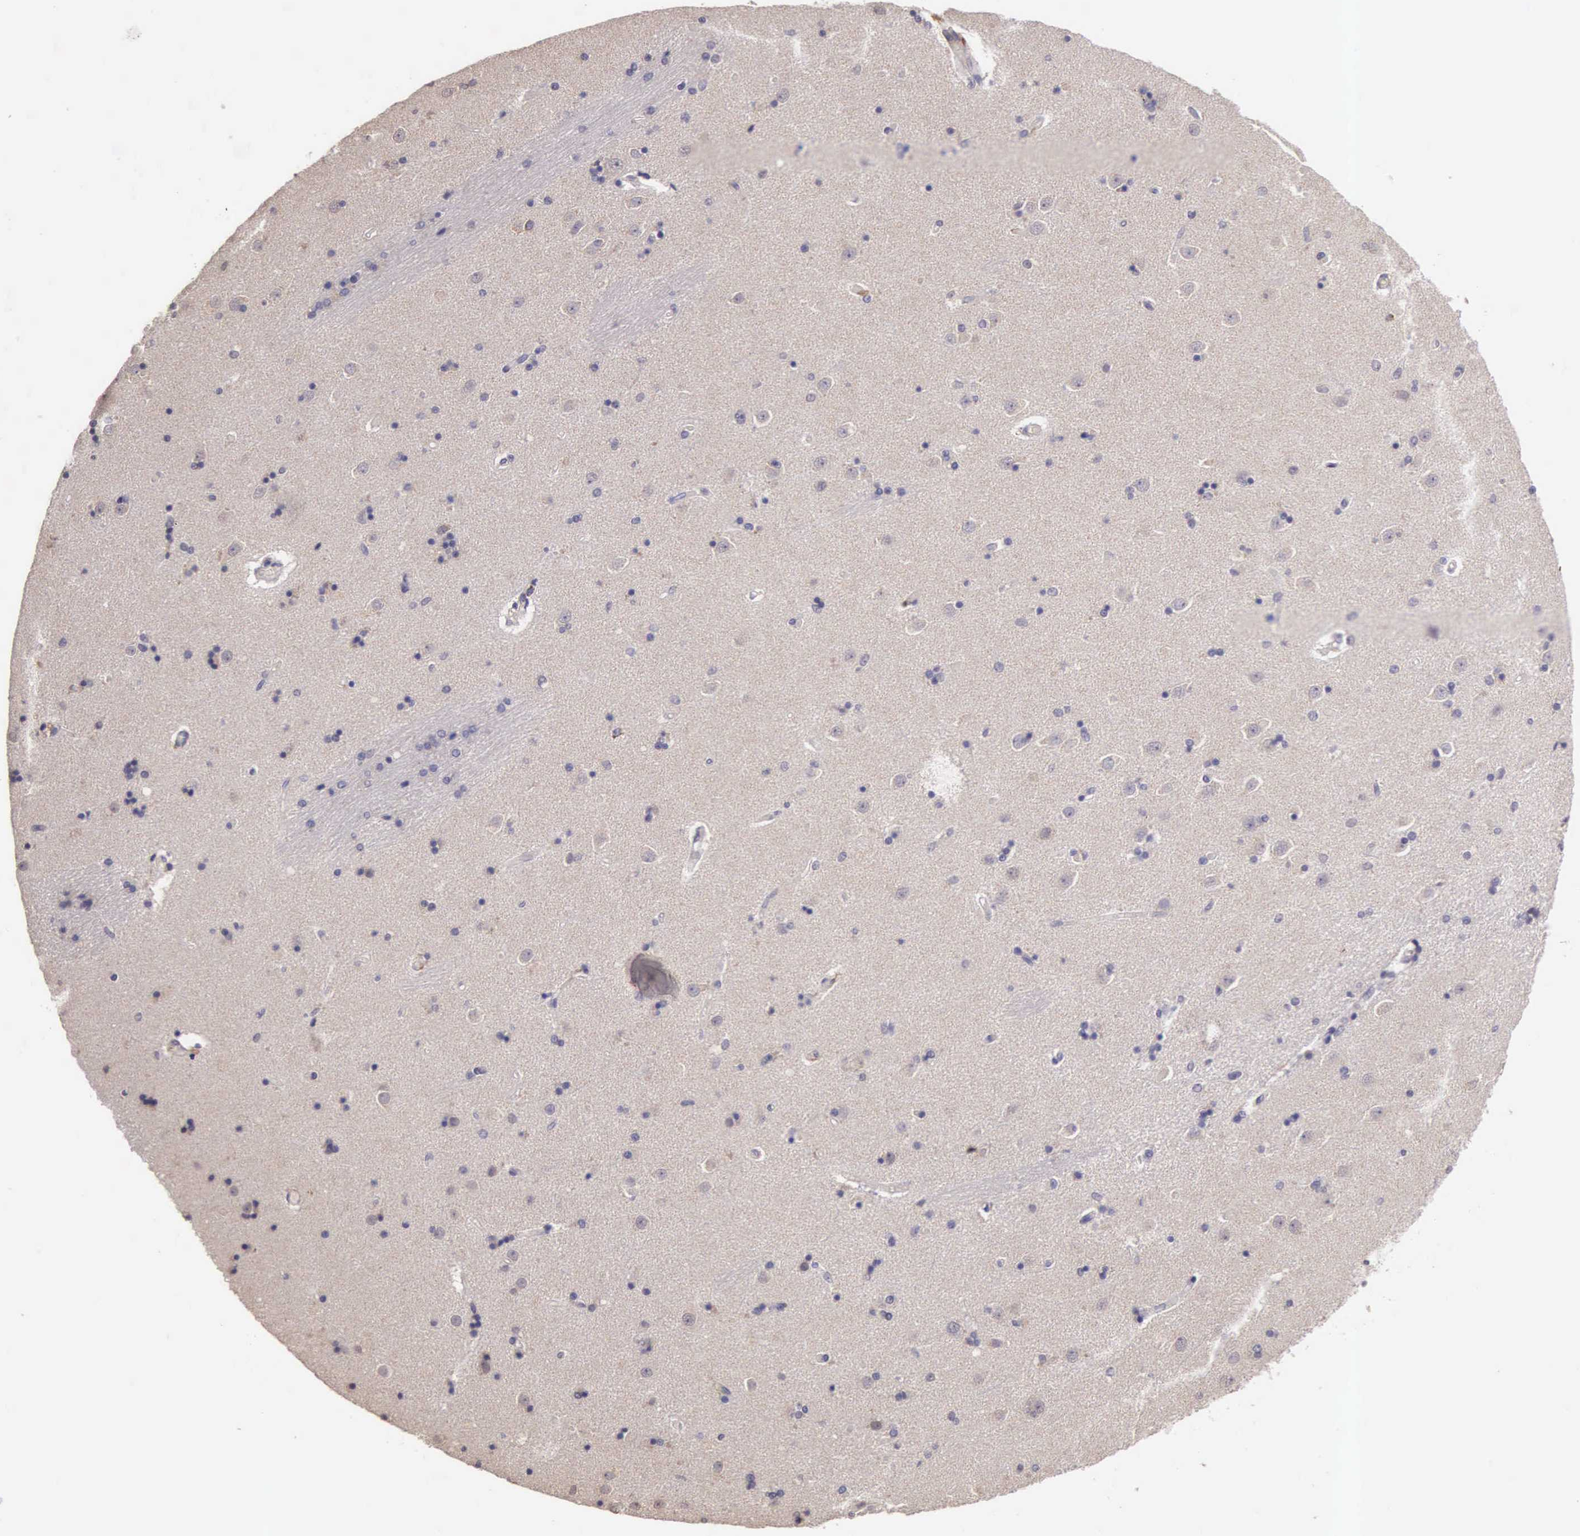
{"staining": {"intensity": "negative", "quantity": "none", "location": "none"}, "tissue": "caudate", "cell_type": "Glial cells", "image_type": "normal", "snomed": [{"axis": "morphology", "description": "Normal tissue, NOS"}, {"axis": "topography", "description": "Lateral ventricle wall"}], "caption": "Immunohistochemistry photomicrograph of benign caudate stained for a protein (brown), which reveals no expression in glial cells.", "gene": "CDC45", "patient": {"sex": "female", "age": 54}}